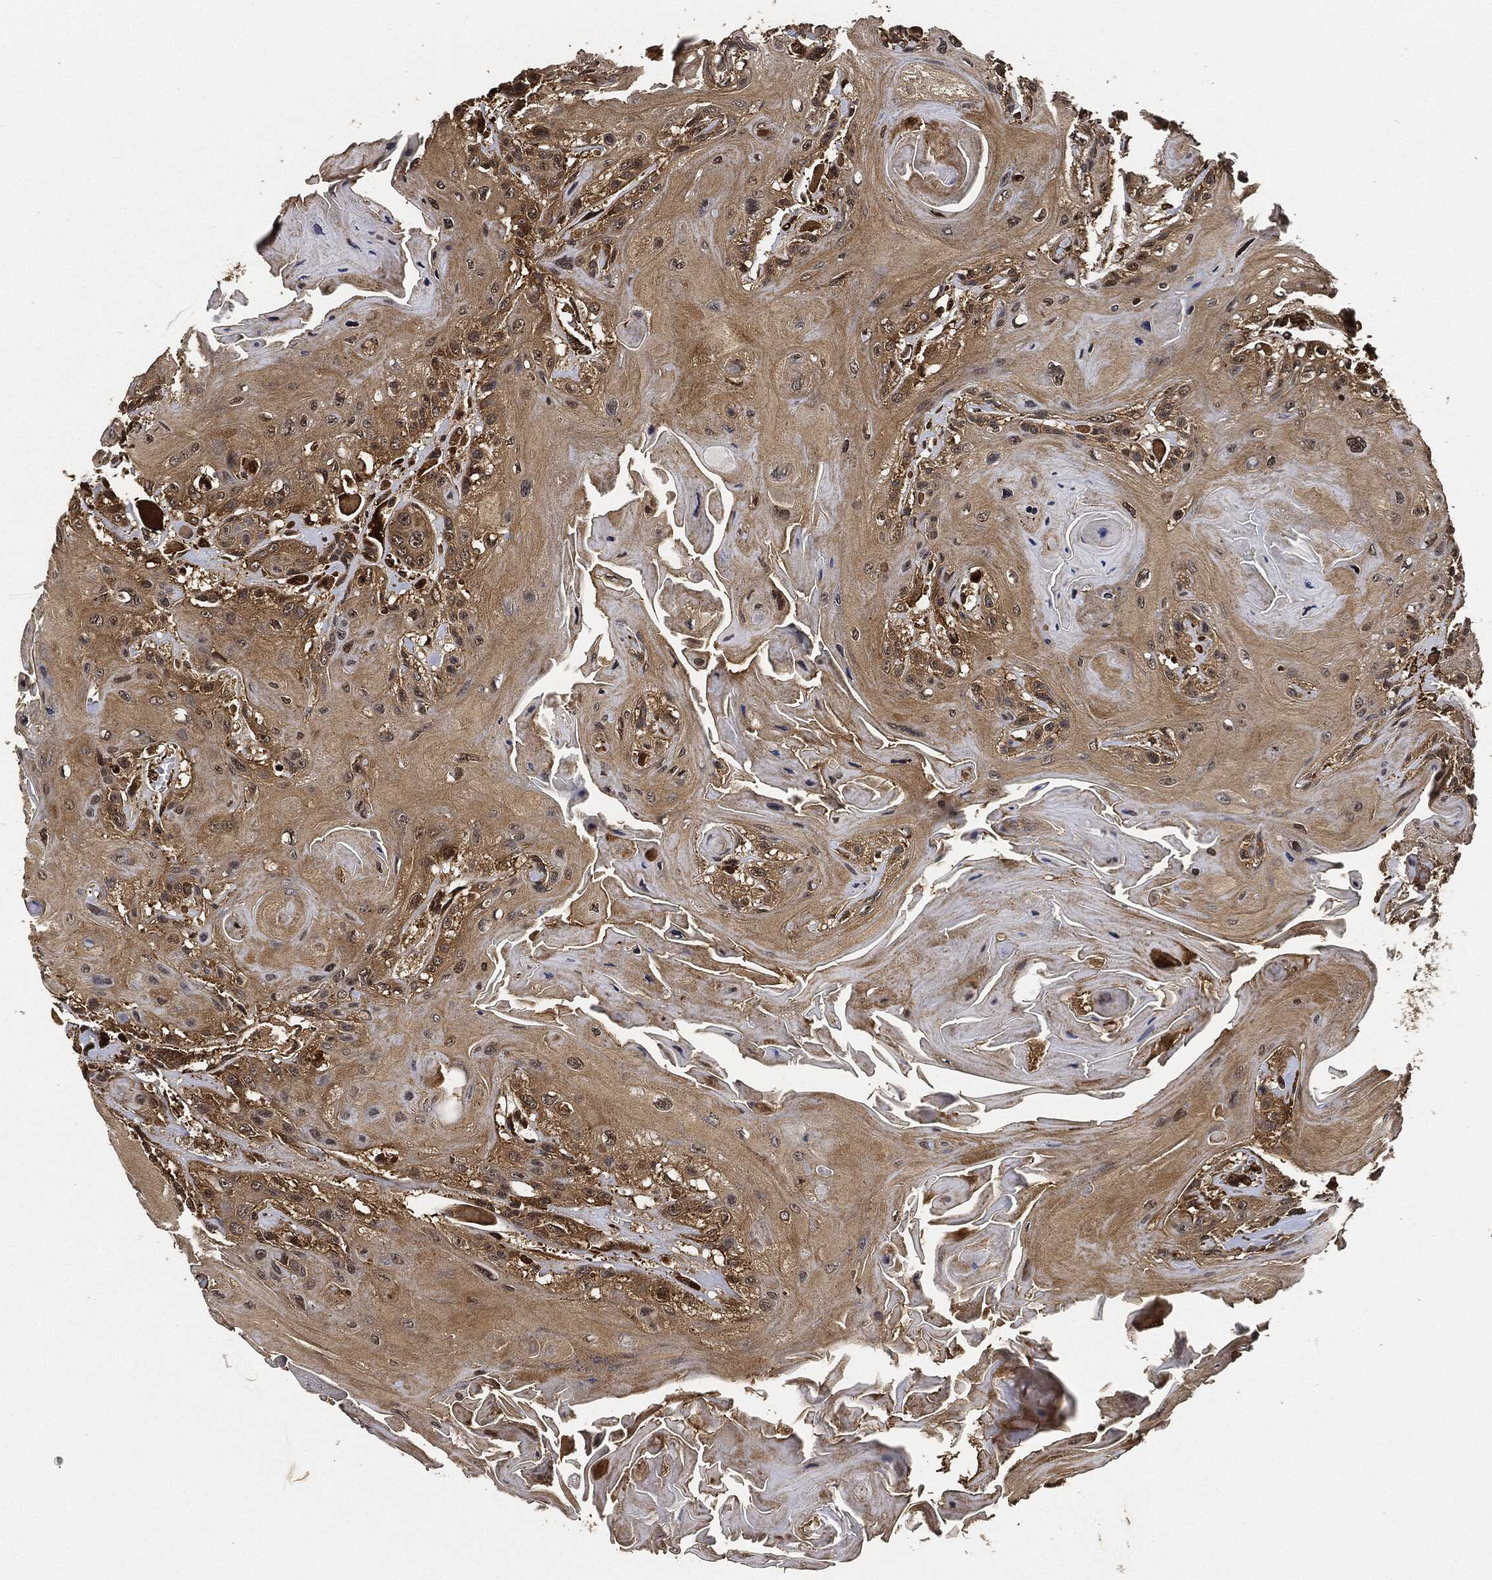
{"staining": {"intensity": "weak", "quantity": "25%-75%", "location": "cytoplasmic/membranous"}, "tissue": "head and neck cancer", "cell_type": "Tumor cells", "image_type": "cancer", "snomed": [{"axis": "morphology", "description": "Squamous cell carcinoma, NOS"}, {"axis": "topography", "description": "Head-Neck"}], "caption": "Head and neck squamous cell carcinoma stained for a protein (brown) demonstrates weak cytoplasmic/membranous positive staining in approximately 25%-75% of tumor cells.", "gene": "CEP290", "patient": {"sex": "female", "age": 59}}